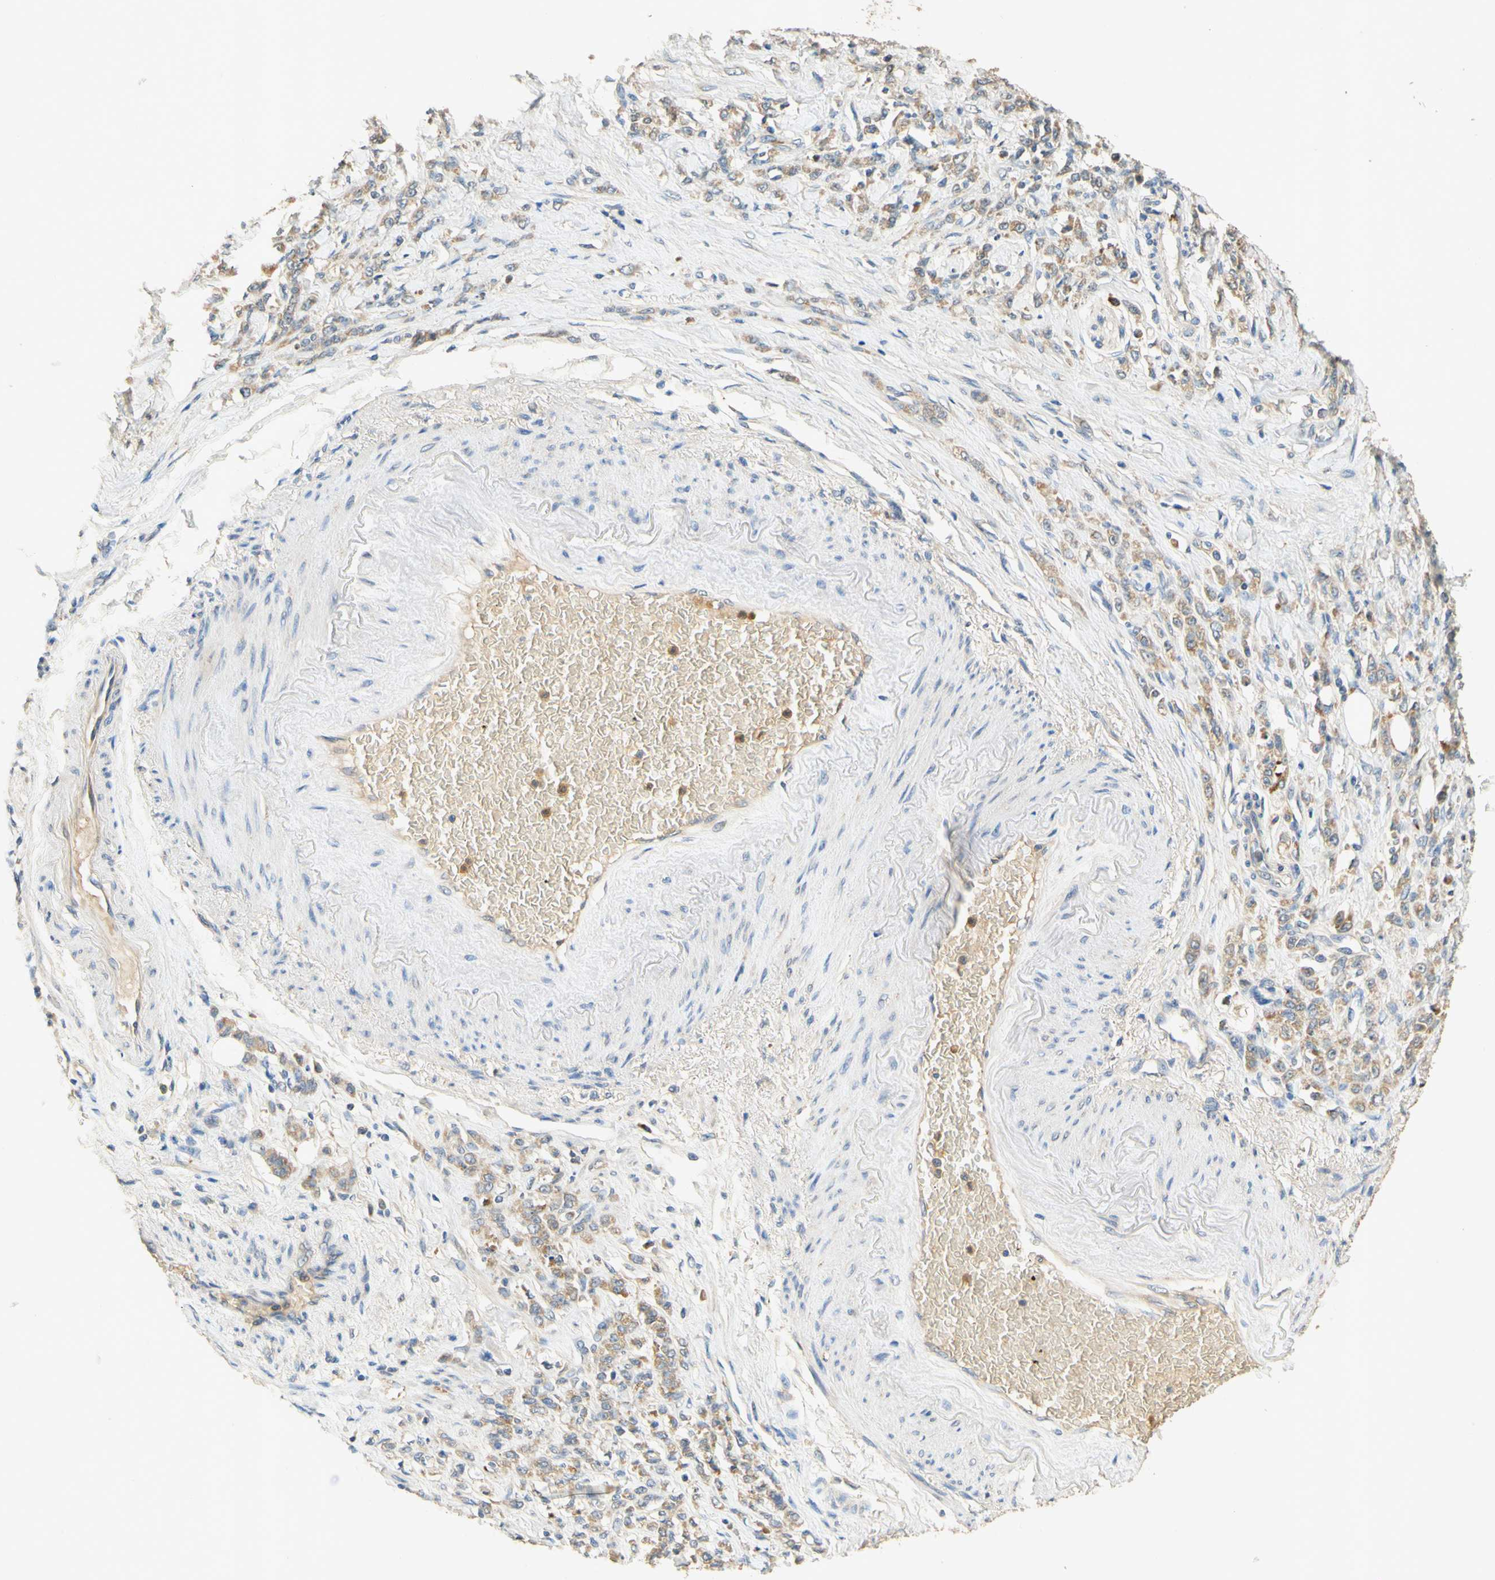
{"staining": {"intensity": "moderate", "quantity": ">75%", "location": "cytoplasmic/membranous"}, "tissue": "stomach cancer", "cell_type": "Tumor cells", "image_type": "cancer", "snomed": [{"axis": "morphology", "description": "Adenocarcinoma, NOS"}, {"axis": "topography", "description": "Stomach"}], "caption": "A brown stain highlights moderate cytoplasmic/membranous expression of a protein in stomach cancer (adenocarcinoma) tumor cells.", "gene": "ENTREP2", "patient": {"sex": "male", "age": 82}}